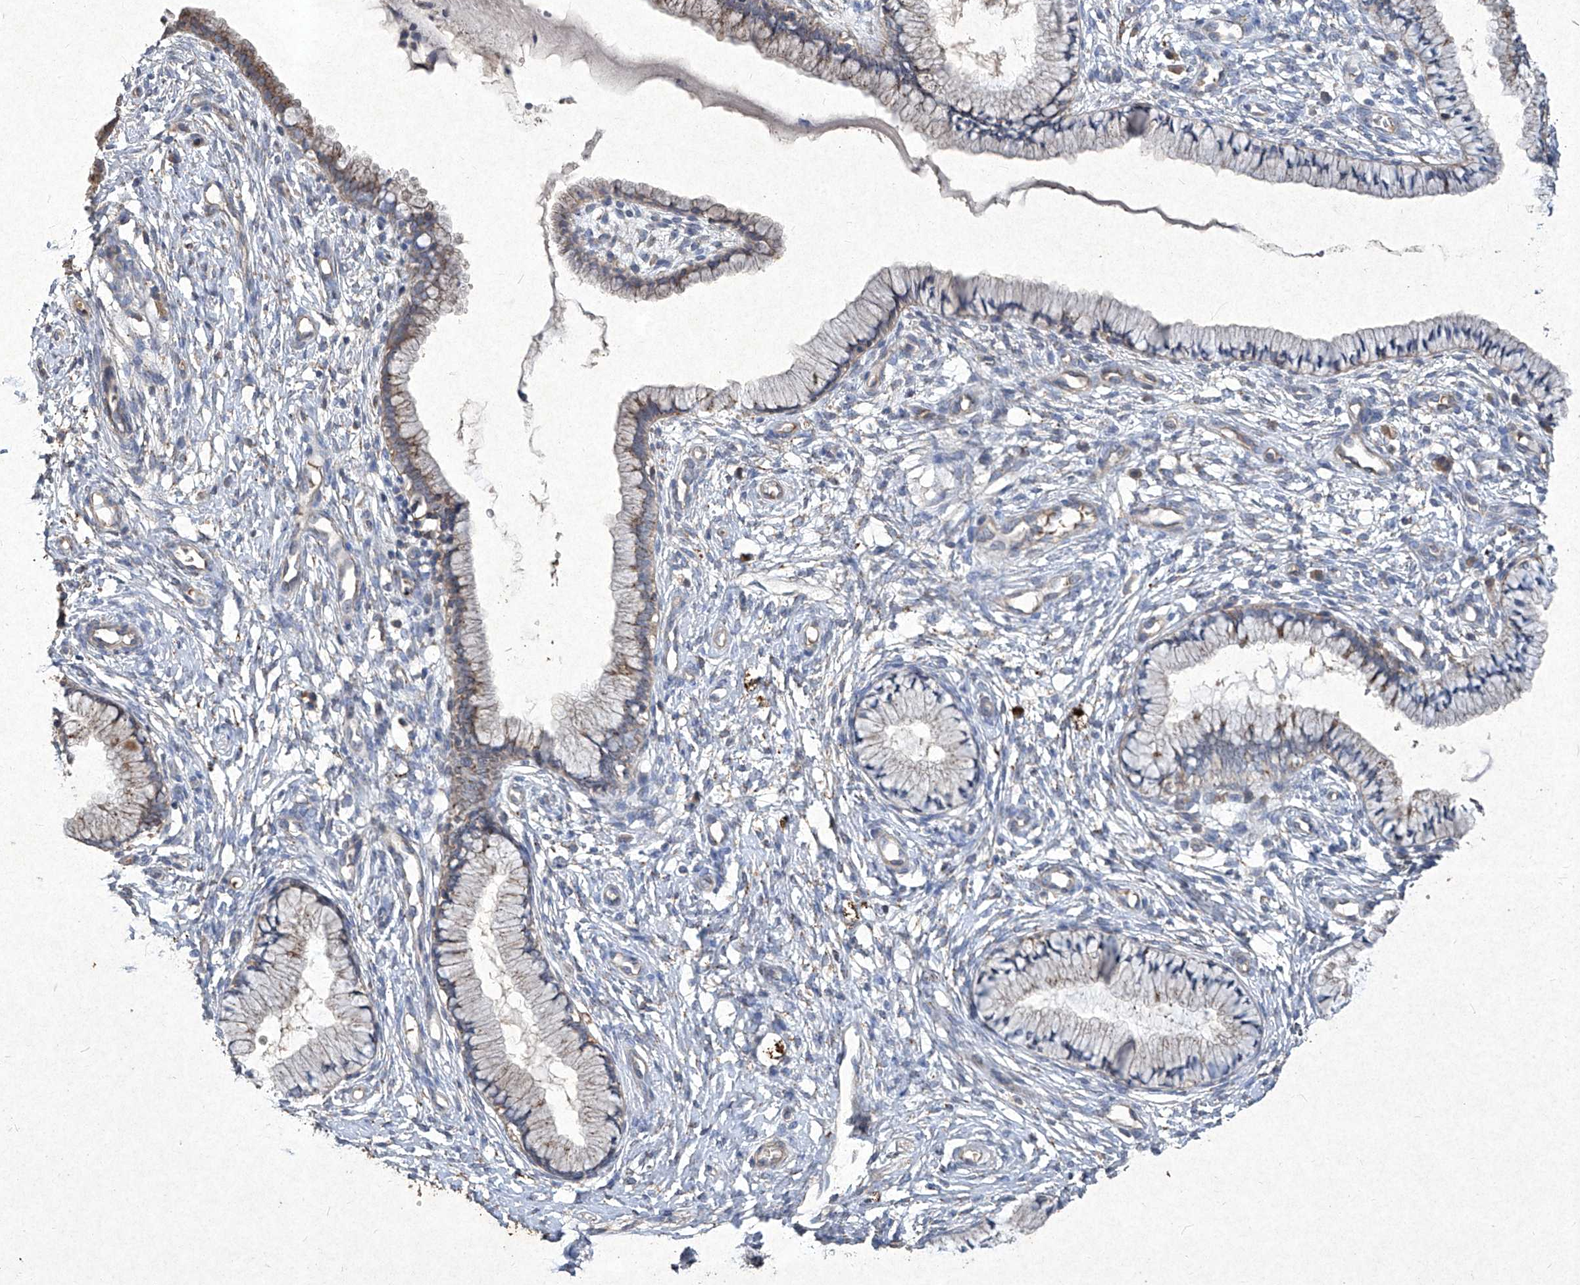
{"staining": {"intensity": "moderate", "quantity": "25%-75%", "location": "cytoplasmic/membranous"}, "tissue": "cervix", "cell_type": "Glandular cells", "image_type": "normal", "snomed": [{"axis": "morphology", "description": "Normal tissue, NOS"}, {"axis": "topography", "description": "Cervix"}], "caption": "DAB immunohistochemical staining of unremarkable cervix demonstrates moderate cytoplasmic/membranous protein positivity in about 25%-75% of glandular cells.", "gene": "MED16", "patient": {"sex": "female", "age": 36}}